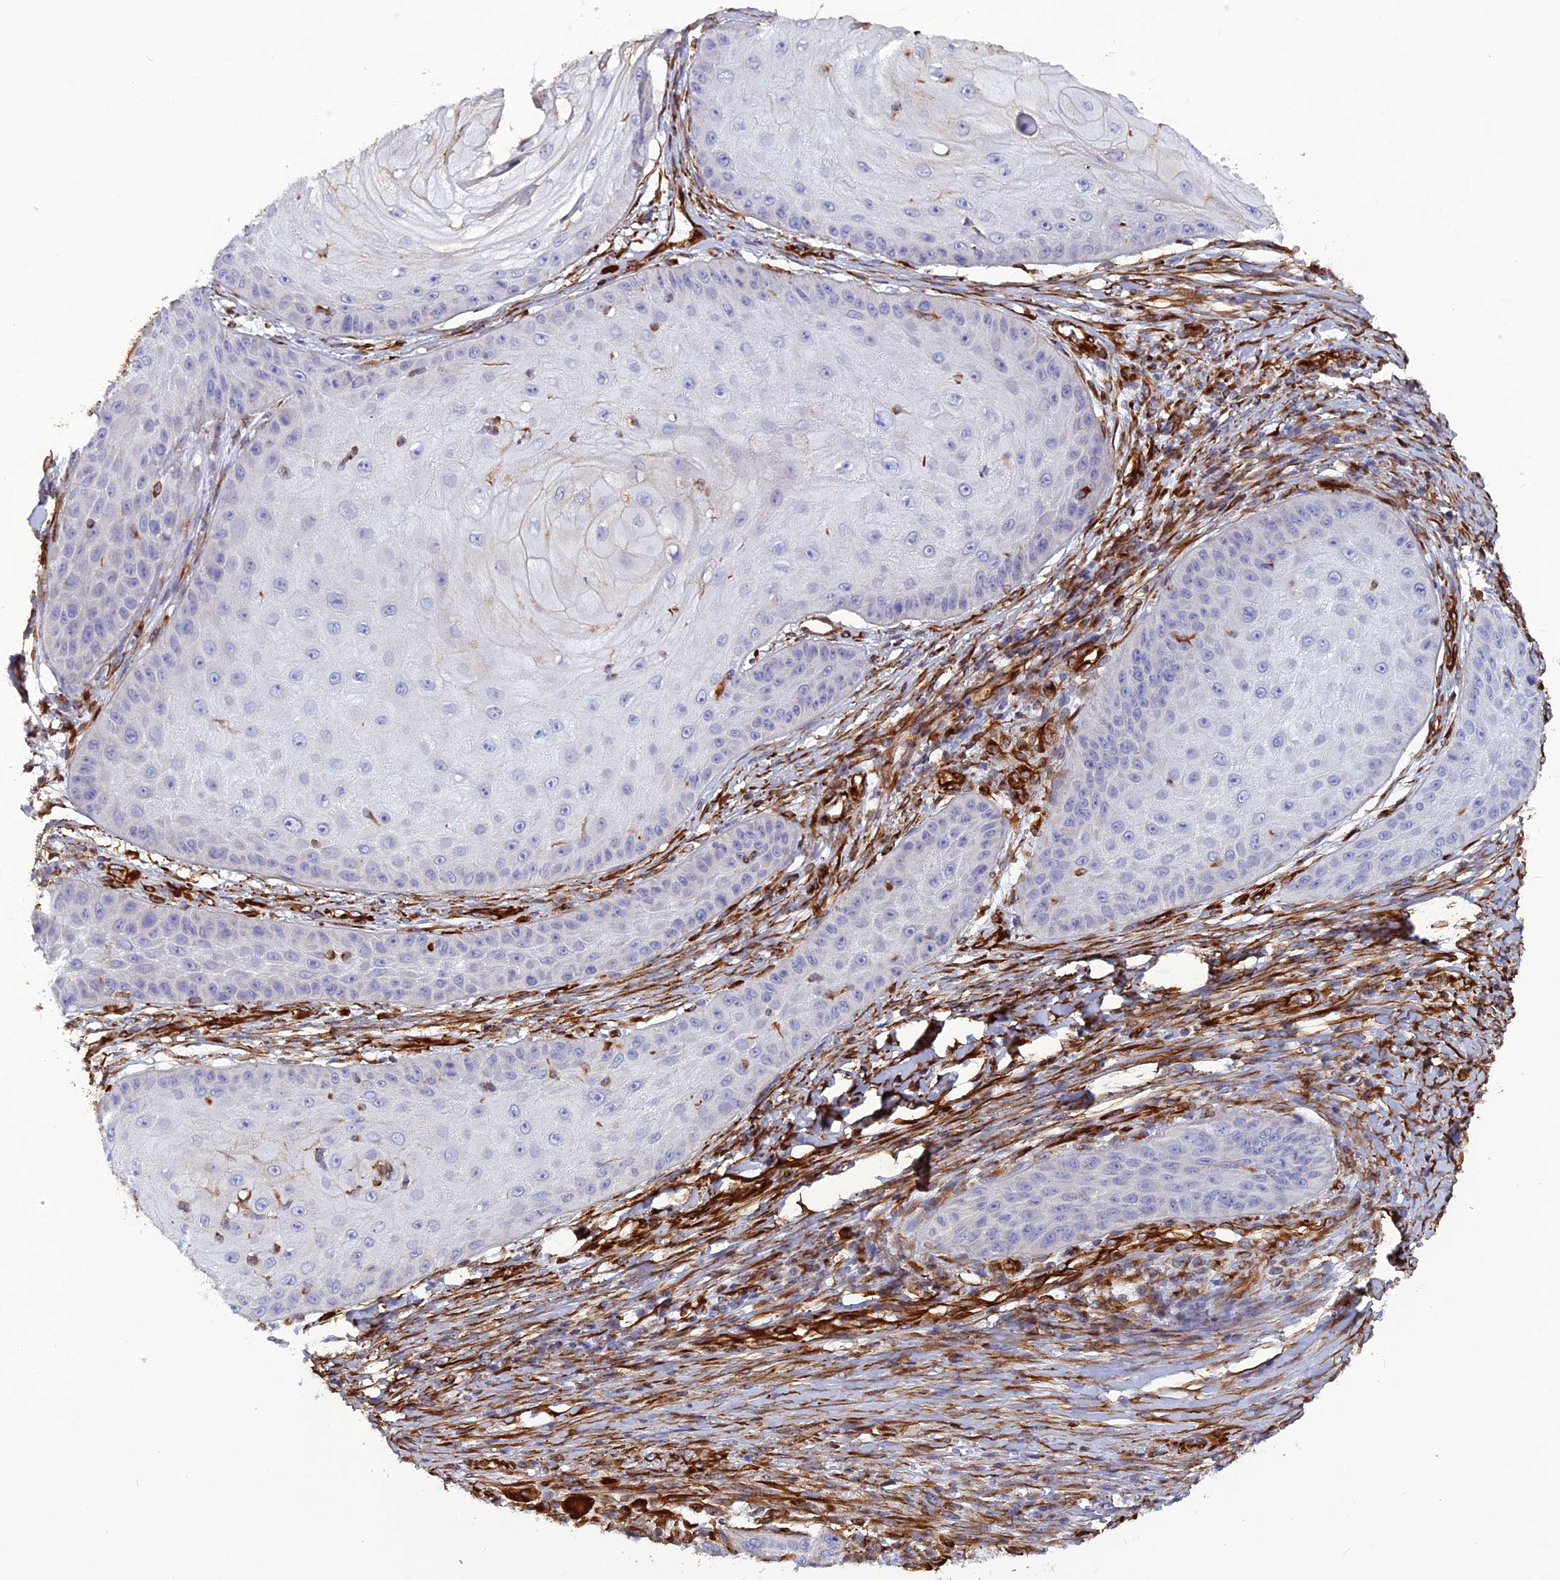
{"staining": {"intensity": "negative", "quantity": "none", "location": "none"}, "tissue": "skin cancer", "cell_type": "Tumor cells", "image_type": "cancer", "snomed": [{"axis": "morphology", "description": "Squamous cell carcinoma, NOS"}, {"axis": "topography", "description": "Skin"}], "caption": "DAB (3,3'-diaminobenzidine) immunohistochemical staining of squamous cell carcinoma (skin) displays no significant positivity in tumor cells. The staining was performed using DAB (3,3'-diaminobenzidine) to visualize the protein expression in brown, while the nuclei were stained in blue with hematoxylin (Magnification: 20x).", "gene": "FBXL20", "patient": {"sex": "male", "age": 70}}